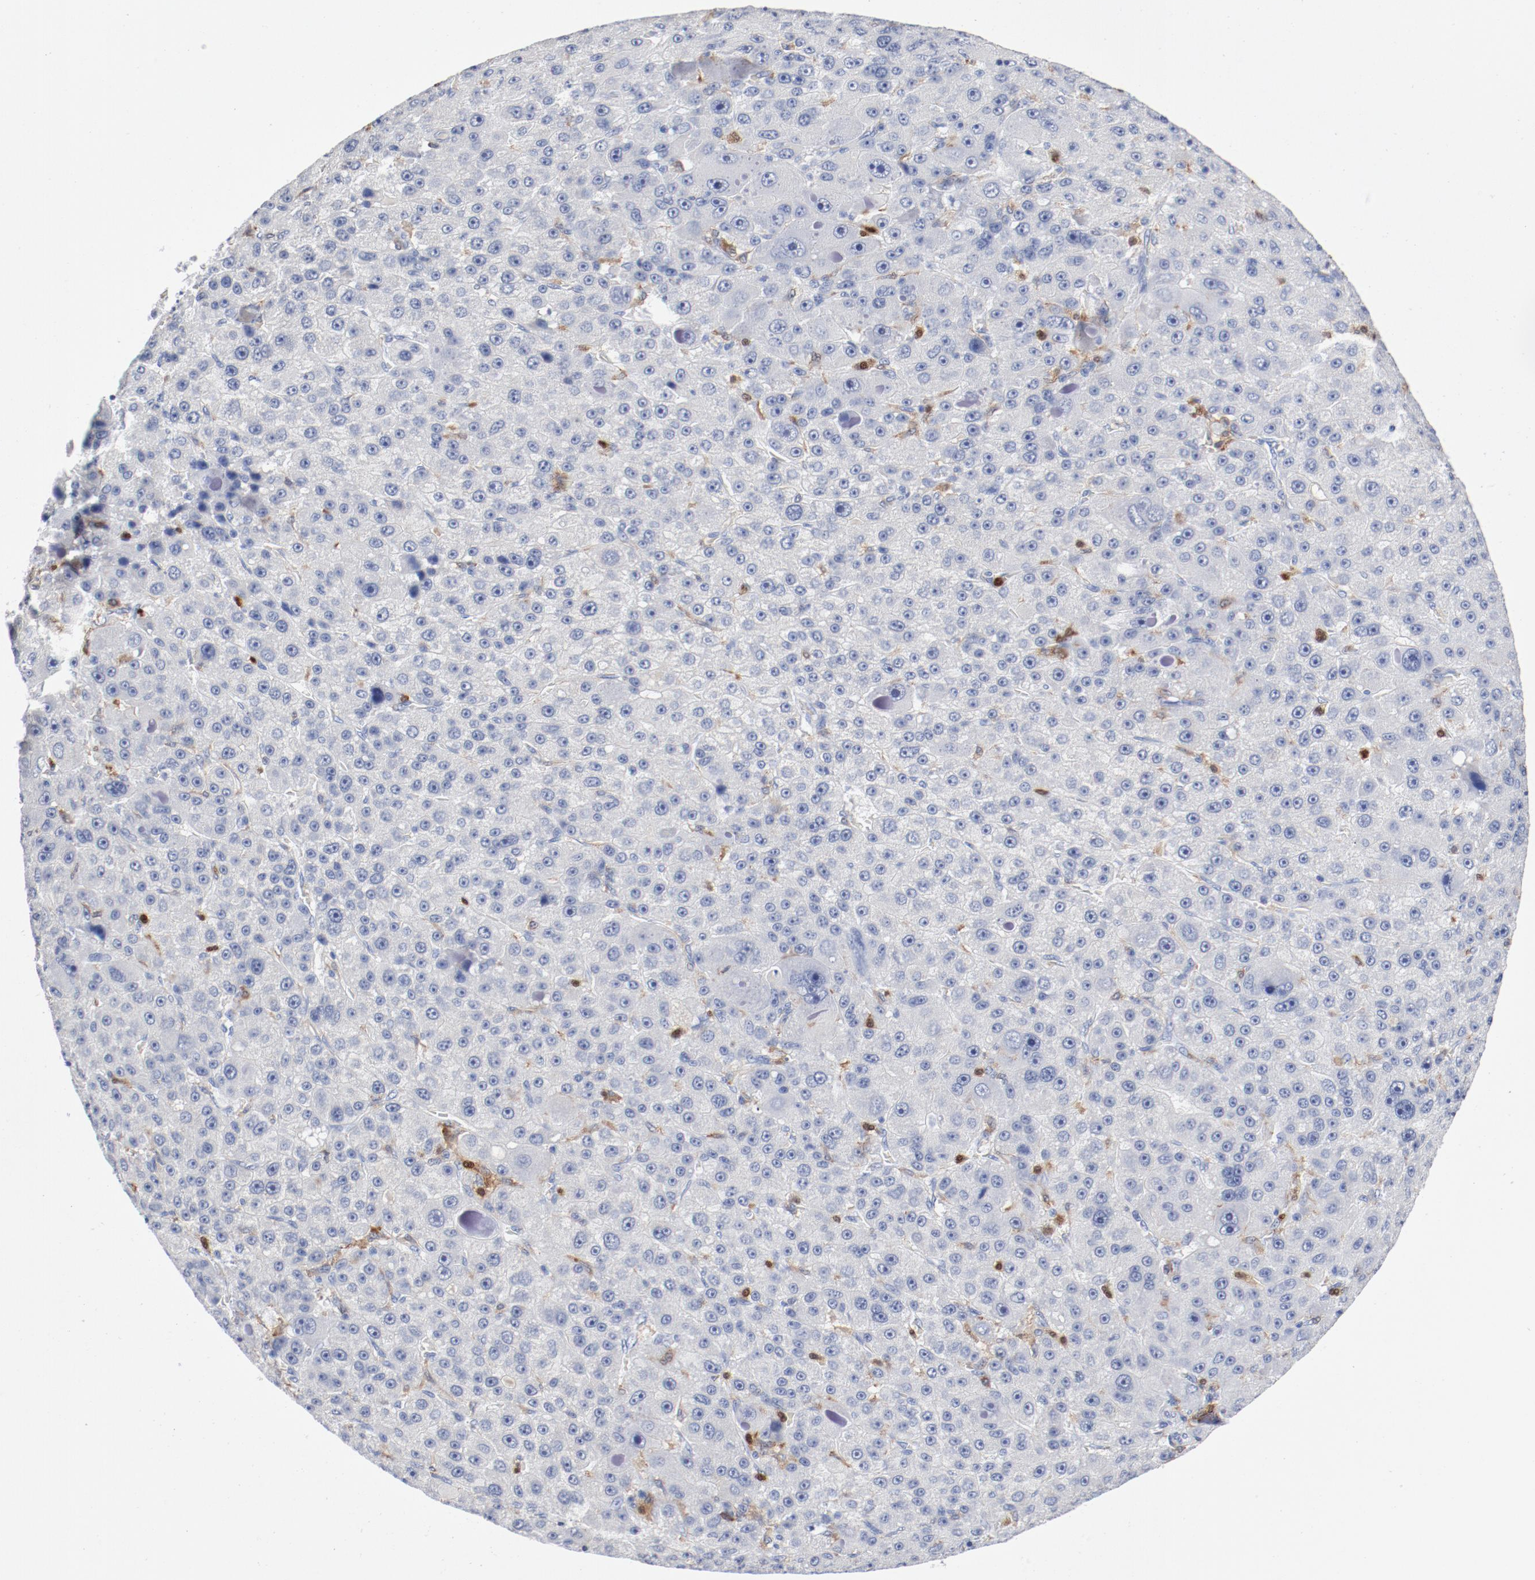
{"staining": {"intensity": "negative", "quantity": "none", "location": "none"}, "tissue": "liver cancer", "cell_type": "Tumor cells", "image_type": "cancer", "snomed": [{"axis": "morphology", "description": "Carcinoma, Hepatocellular, NOS"}, {"axis": "topography", "description": "Liver"}], "caption": "Photomicrograph shows no protein positivity in tumor cells of liver cancer (hepatocellular carcinoma) tissue. The staining is performed using DAB (3,3'-diaminobenzidine) brown chromogen with nuclei counter-stained in using hematoxylin.", "gene": "NCF1", "patient": {"sex": "male", "age": 76}}